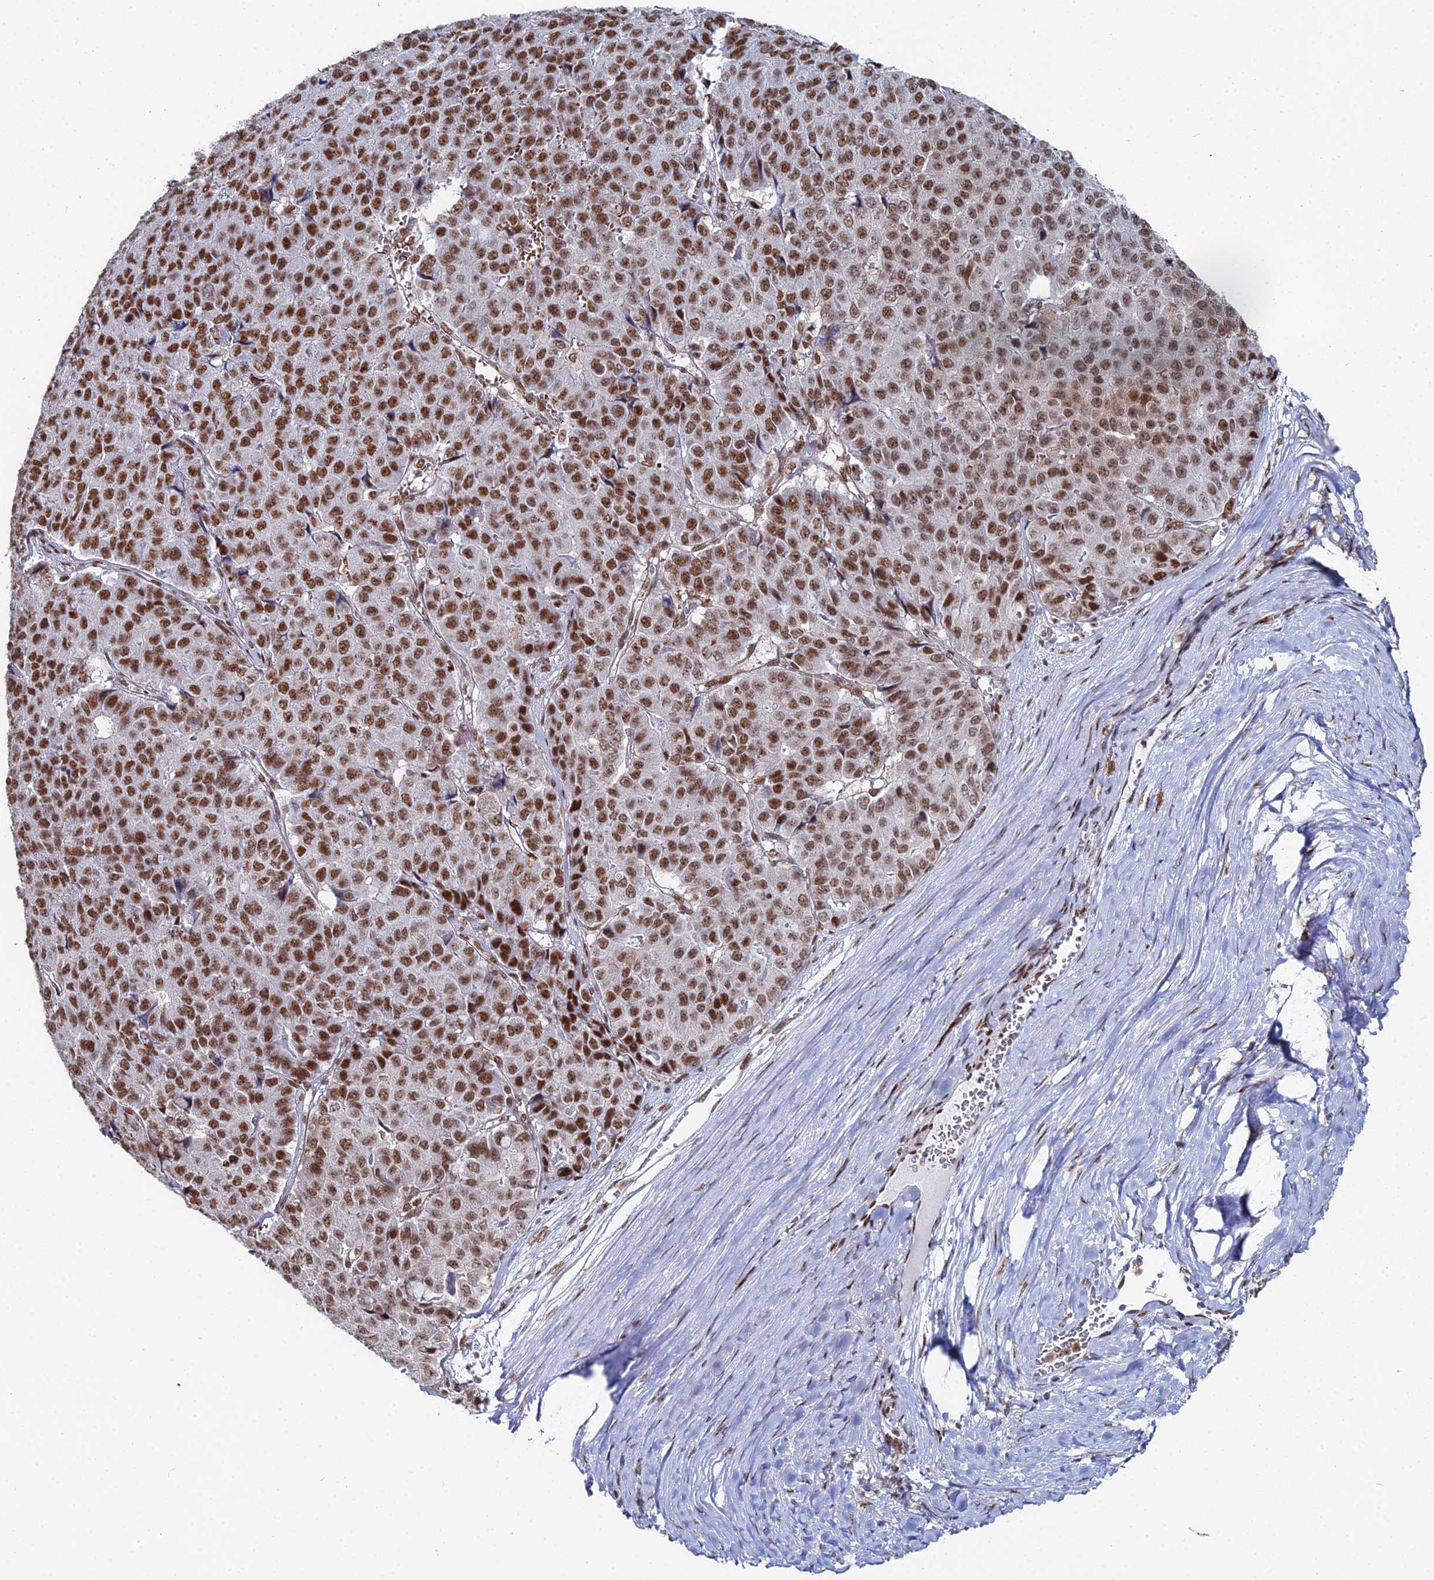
{"staining": {"intensity": "strong", "quantity": ">75%", "location": "nuclear"}, "tissue": "pancreatic cancer", "cell_type": "Tumor cells", "image_type": "cancer", "snomed": [{"axis": "morphology", "description": "Adenocarcinoma, NOS"}, {"axis": "topography", "description": "Pancreas"}], "caption": "A photomicrograph of pancreatic adenocarcinoma stained for a protein reveals strong nuclear brown staining in tumor cells.", "gene": "GSC2", "patient": {"sex": "male", "age": 50}}